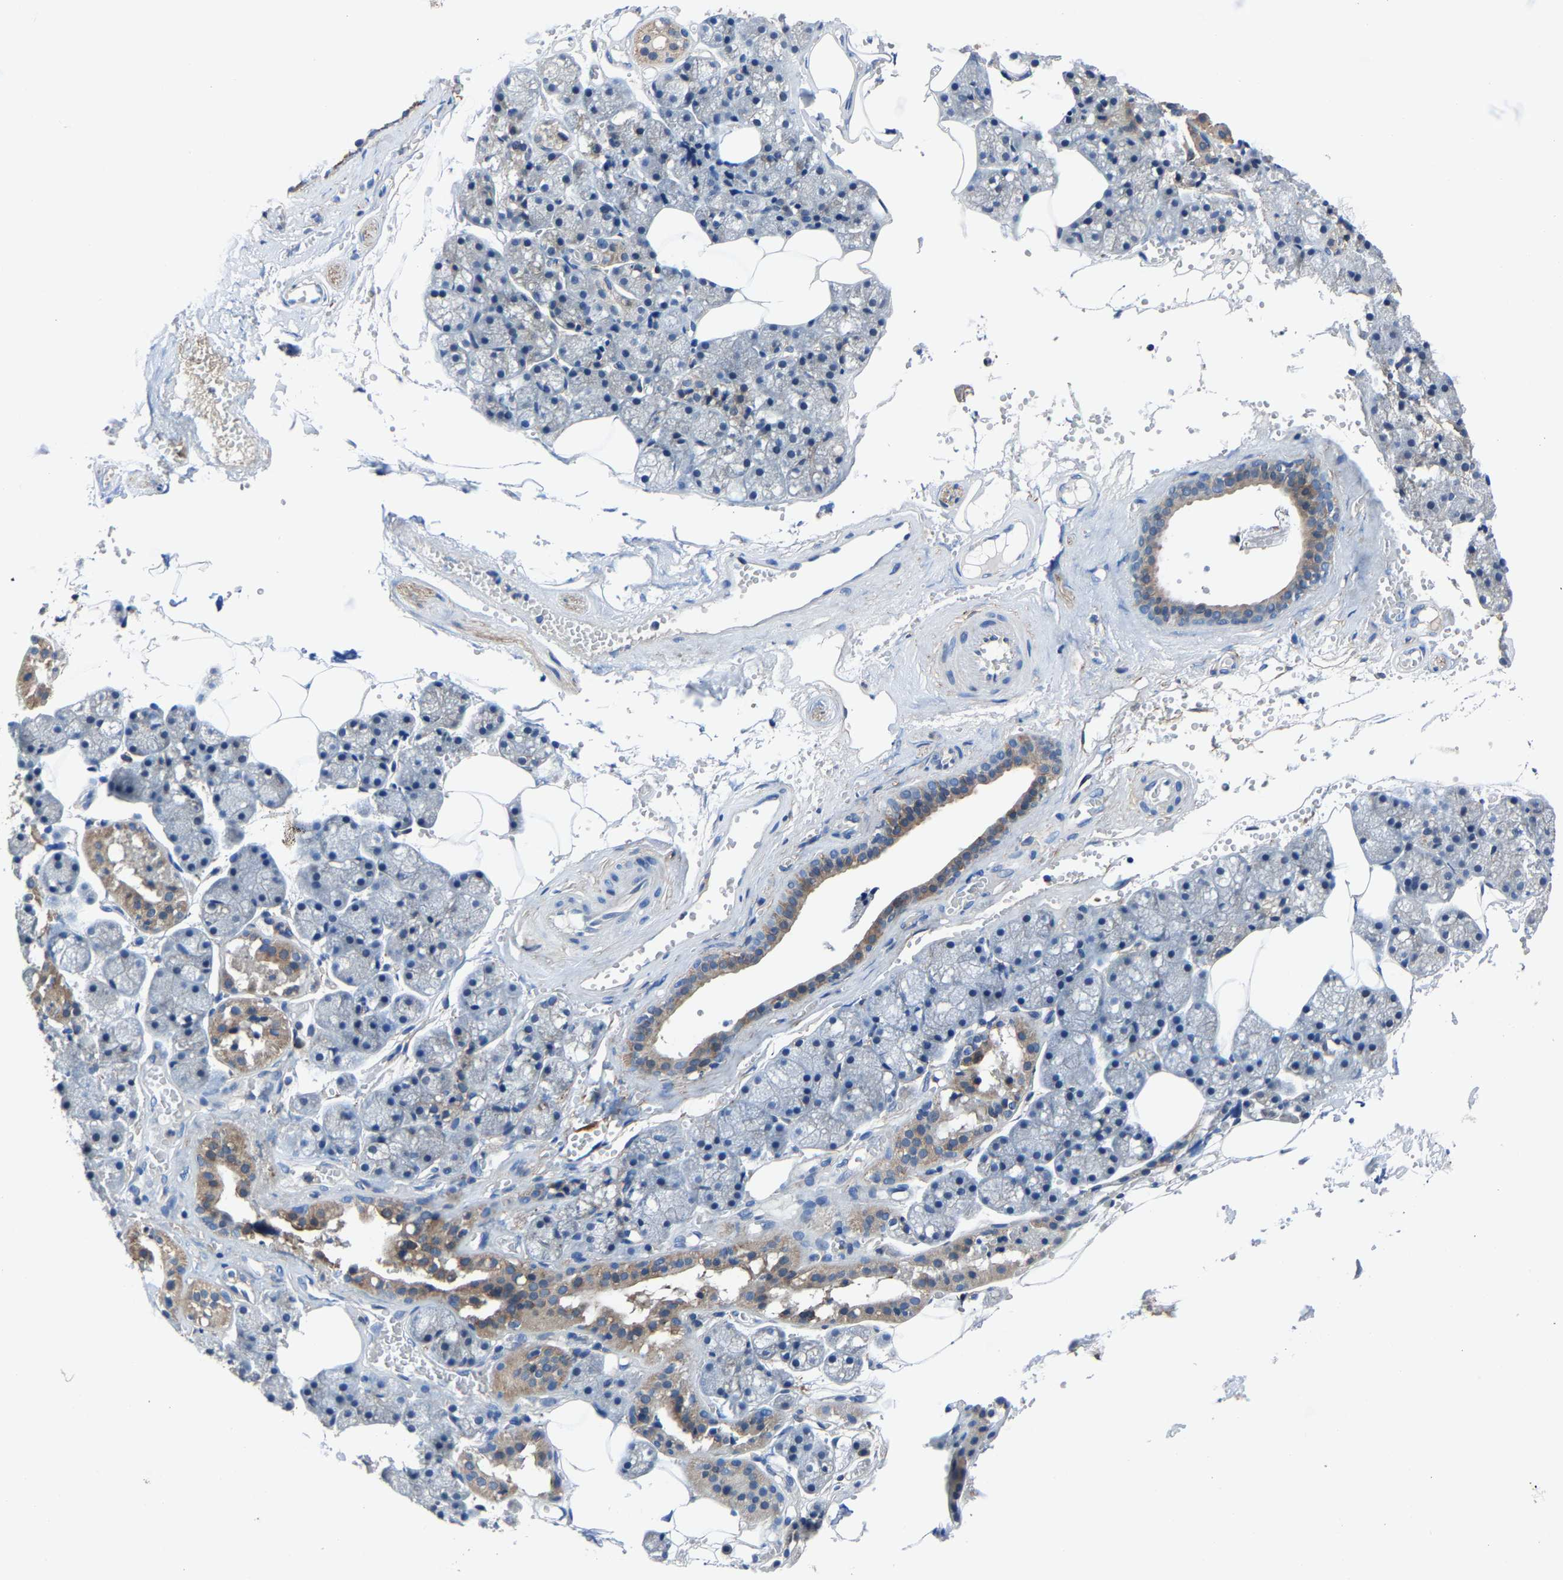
{"staining": {"intensity": "moderate", "quantity": "<25%", "location": "cytoplasmic/membranous"}, "tissue": "salivary gland", "cell_type": "Glandular cells", "image_type": "normal", "snomed": [{"axis": "morphology", "description": "Normal tissue, NOS"}, {"axis": "topography", "description": "Salivary gland"}], "caption": "DAB (3,3'-diaminobenzidine) immunohistochemical staining of benign human salivary gland exhibits moderate cytoplasmic/membranous protein staining in about <25% of glandular cells.", "gene": "KIAA1958", "patient": {"sex": "male", "age": 62}}